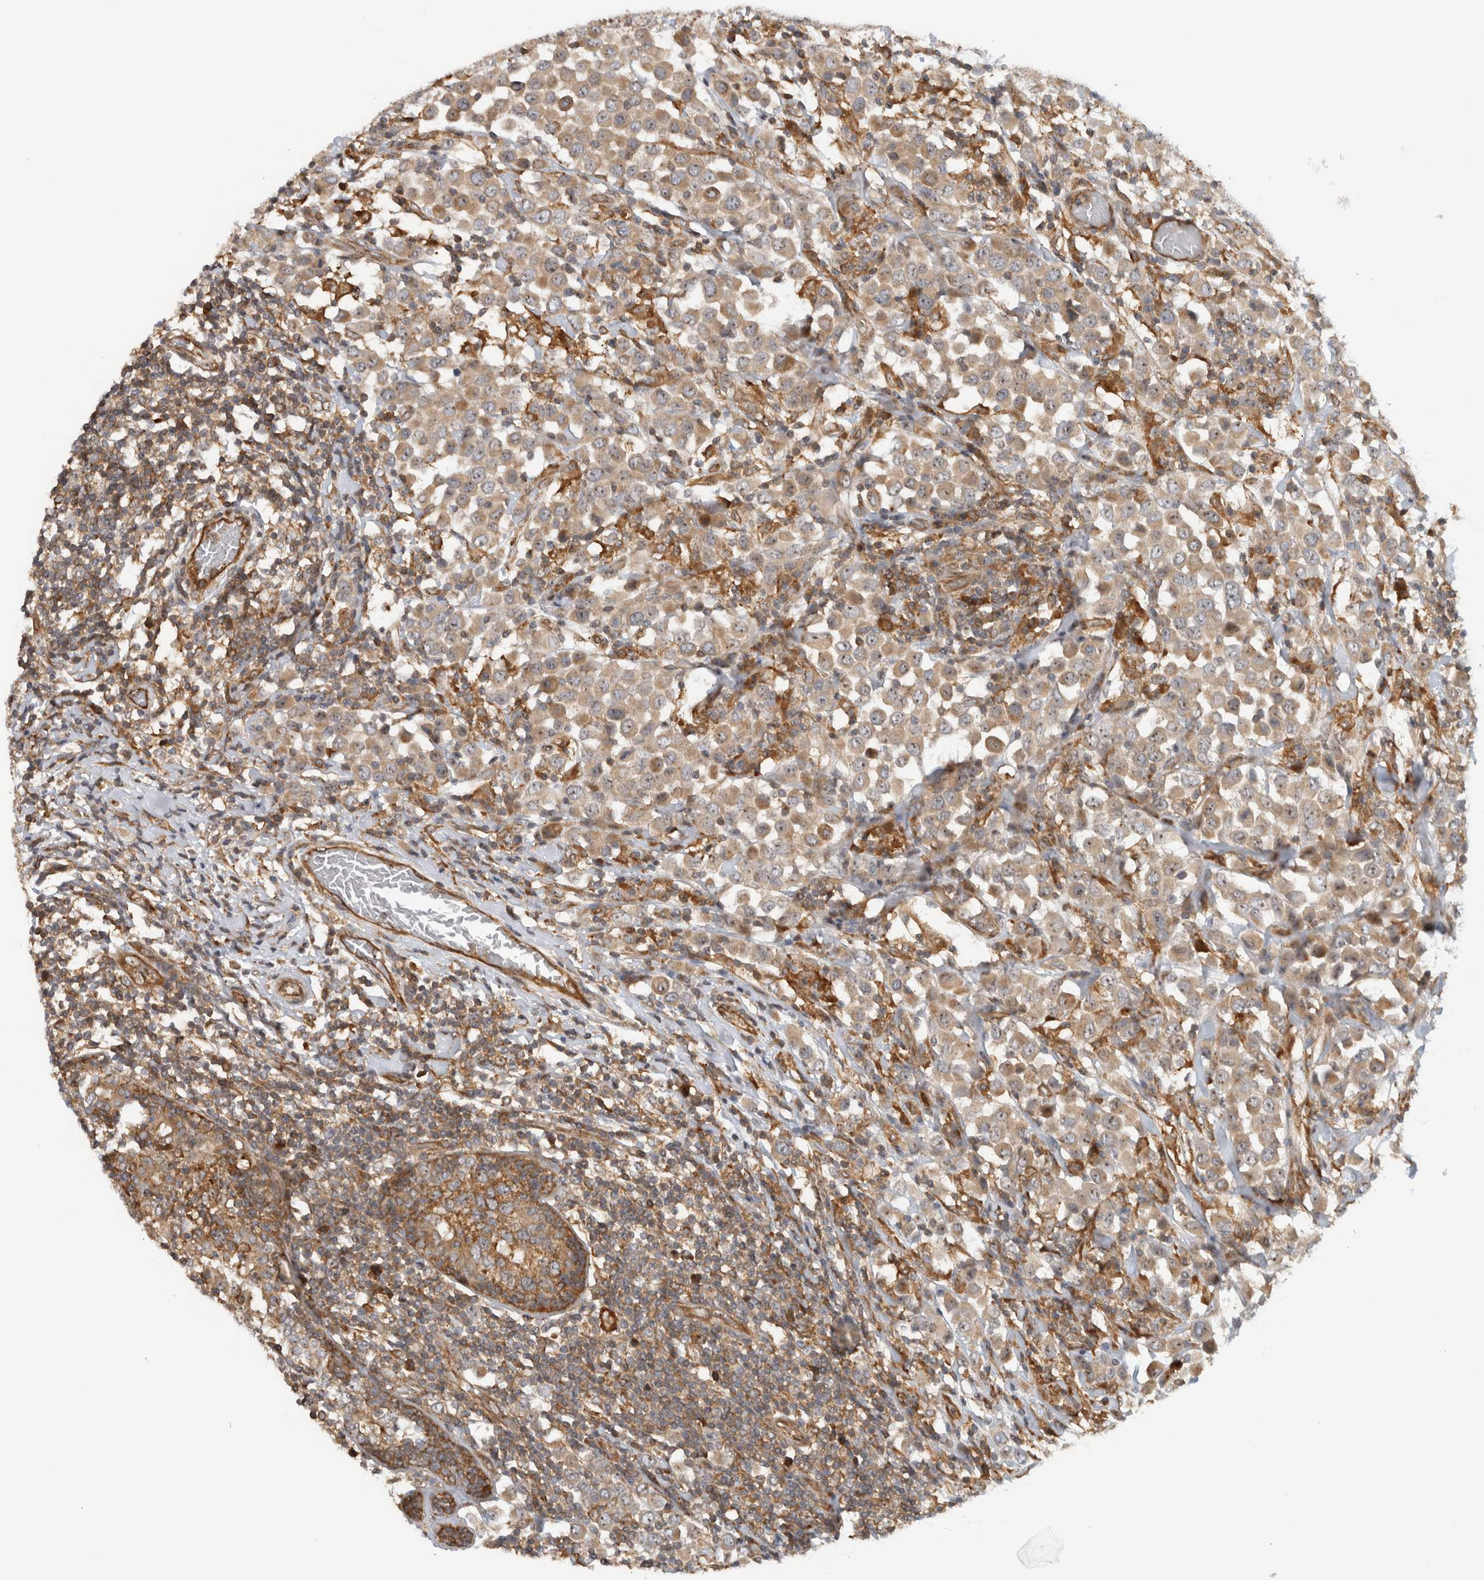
{"staining": {"intensity": "moderate", "quantity": ">75%", "location": "cytoplasmic/membranous,nuclear"}, "tissue": "breast cancer", "cell_type": "Tumor cells", "image_type": "cancer", "snomed": [{"axis": "morphology", "description": "Duct carcinoma"}, {"axis": "topography", "description": "Breast"}], "caption": "Protein expression analysis of human breast cancer (invasive ductal carcinoma) reveals moderate cytoplasmic/membranous and nuclear expression in approximately >75% of tumor cells. The staining was performed using DAB to visualize the protein expression in brown, while the nuclei were stained in blue with hematoxylin (Magnification: 20x).", "gene": "WASF2", "patient": {"sex": "female", "age": 61}}